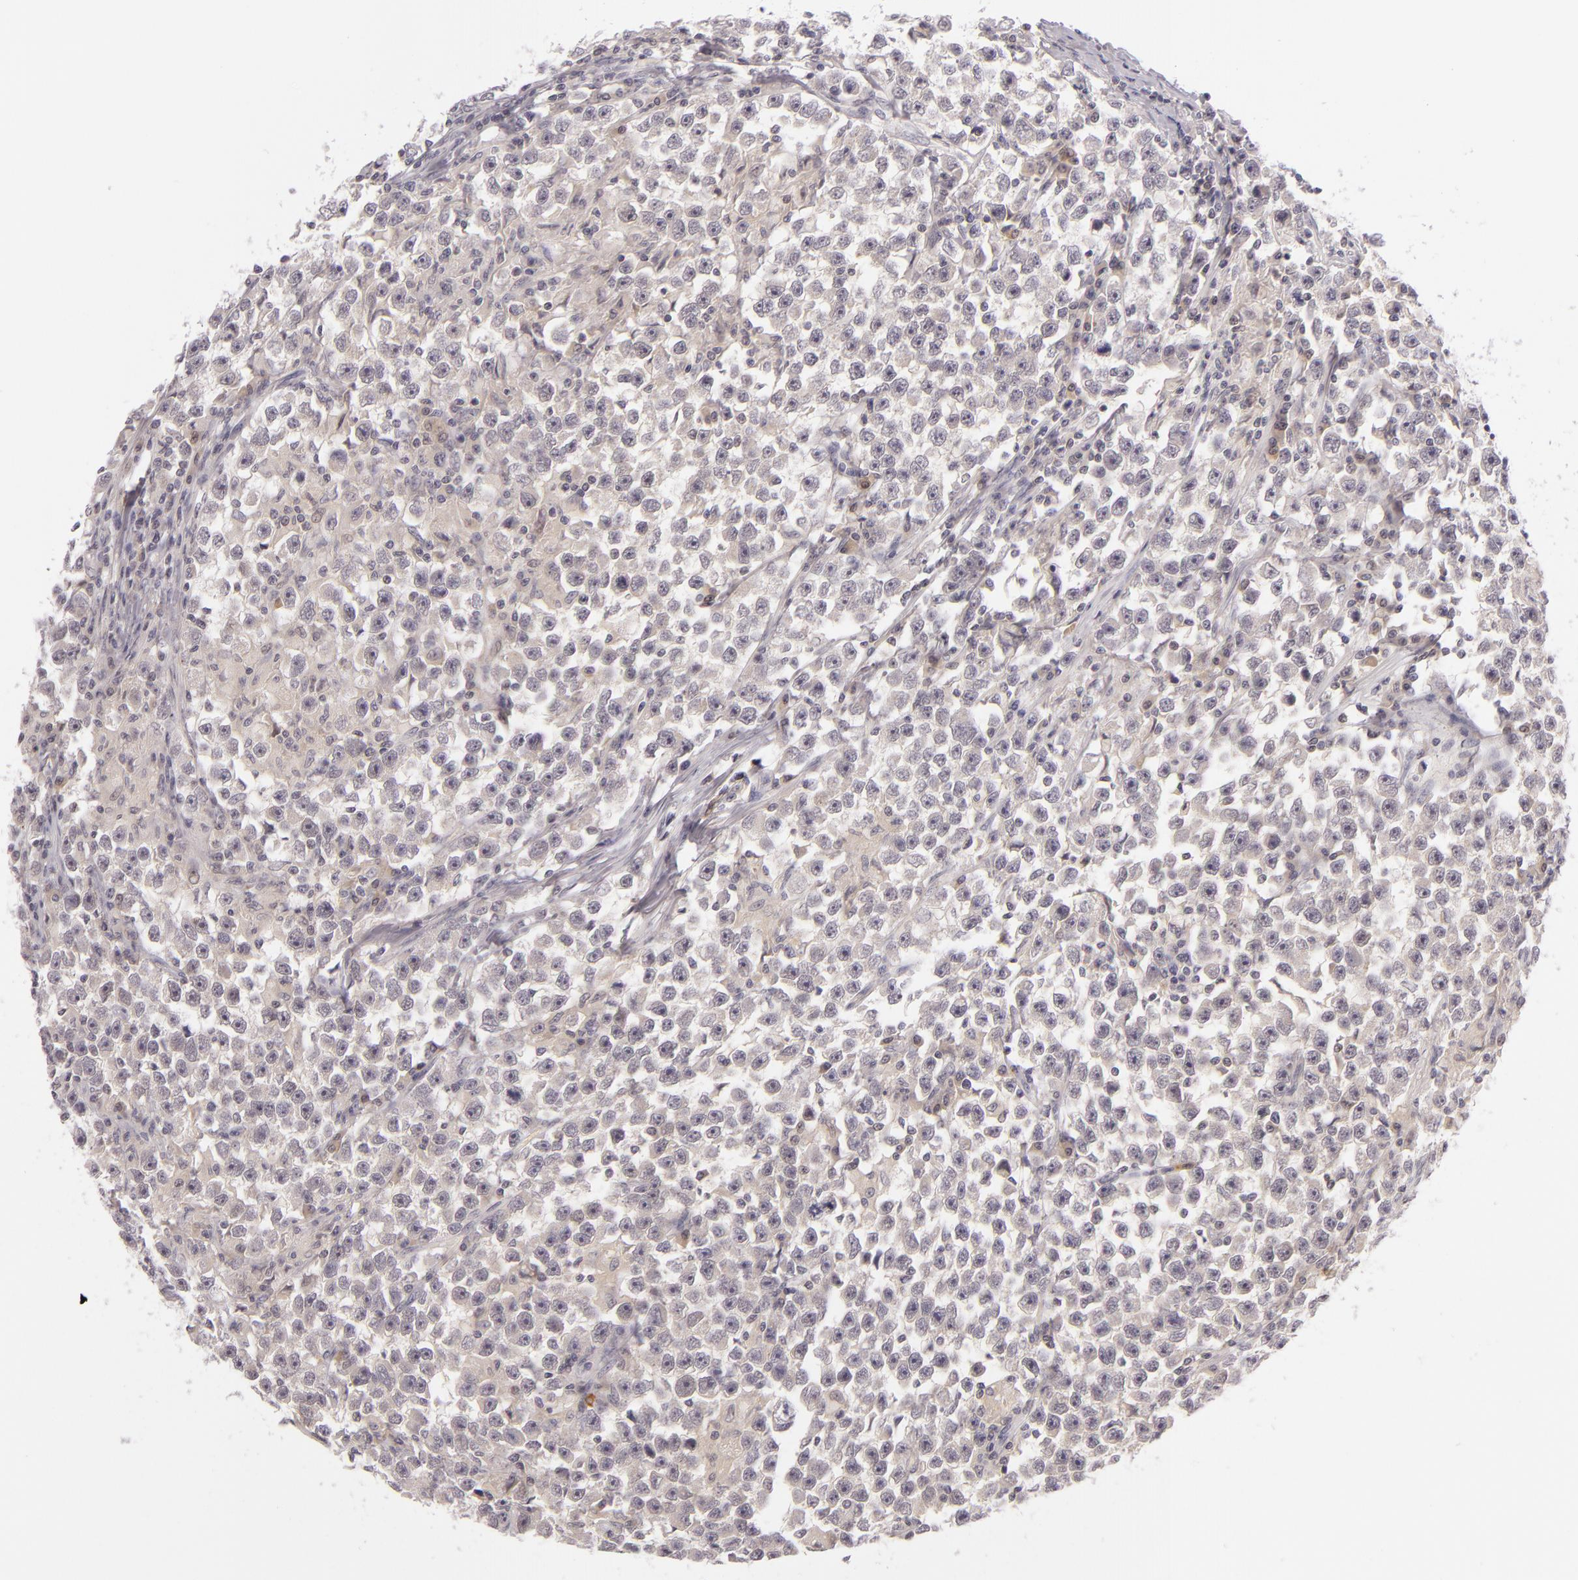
{"staining": {"intensity": "negative", "quantity": "none", "location": "none"}, "tissue": "testis cancer", "cell_type": "Tumor cells", "image_type": "cancer", "snomed": [{"axis": "morphology", "description": "Seminoma, NOS"}, {"axis": "topography", "description": "Testis"}], "caption": "A histopathology image of testis cancer (seminoma) stained for a protein shows no brown staining in tumor cells.", "gene": "FAM181A", "patient": {"sex": "male", "age": 33}}